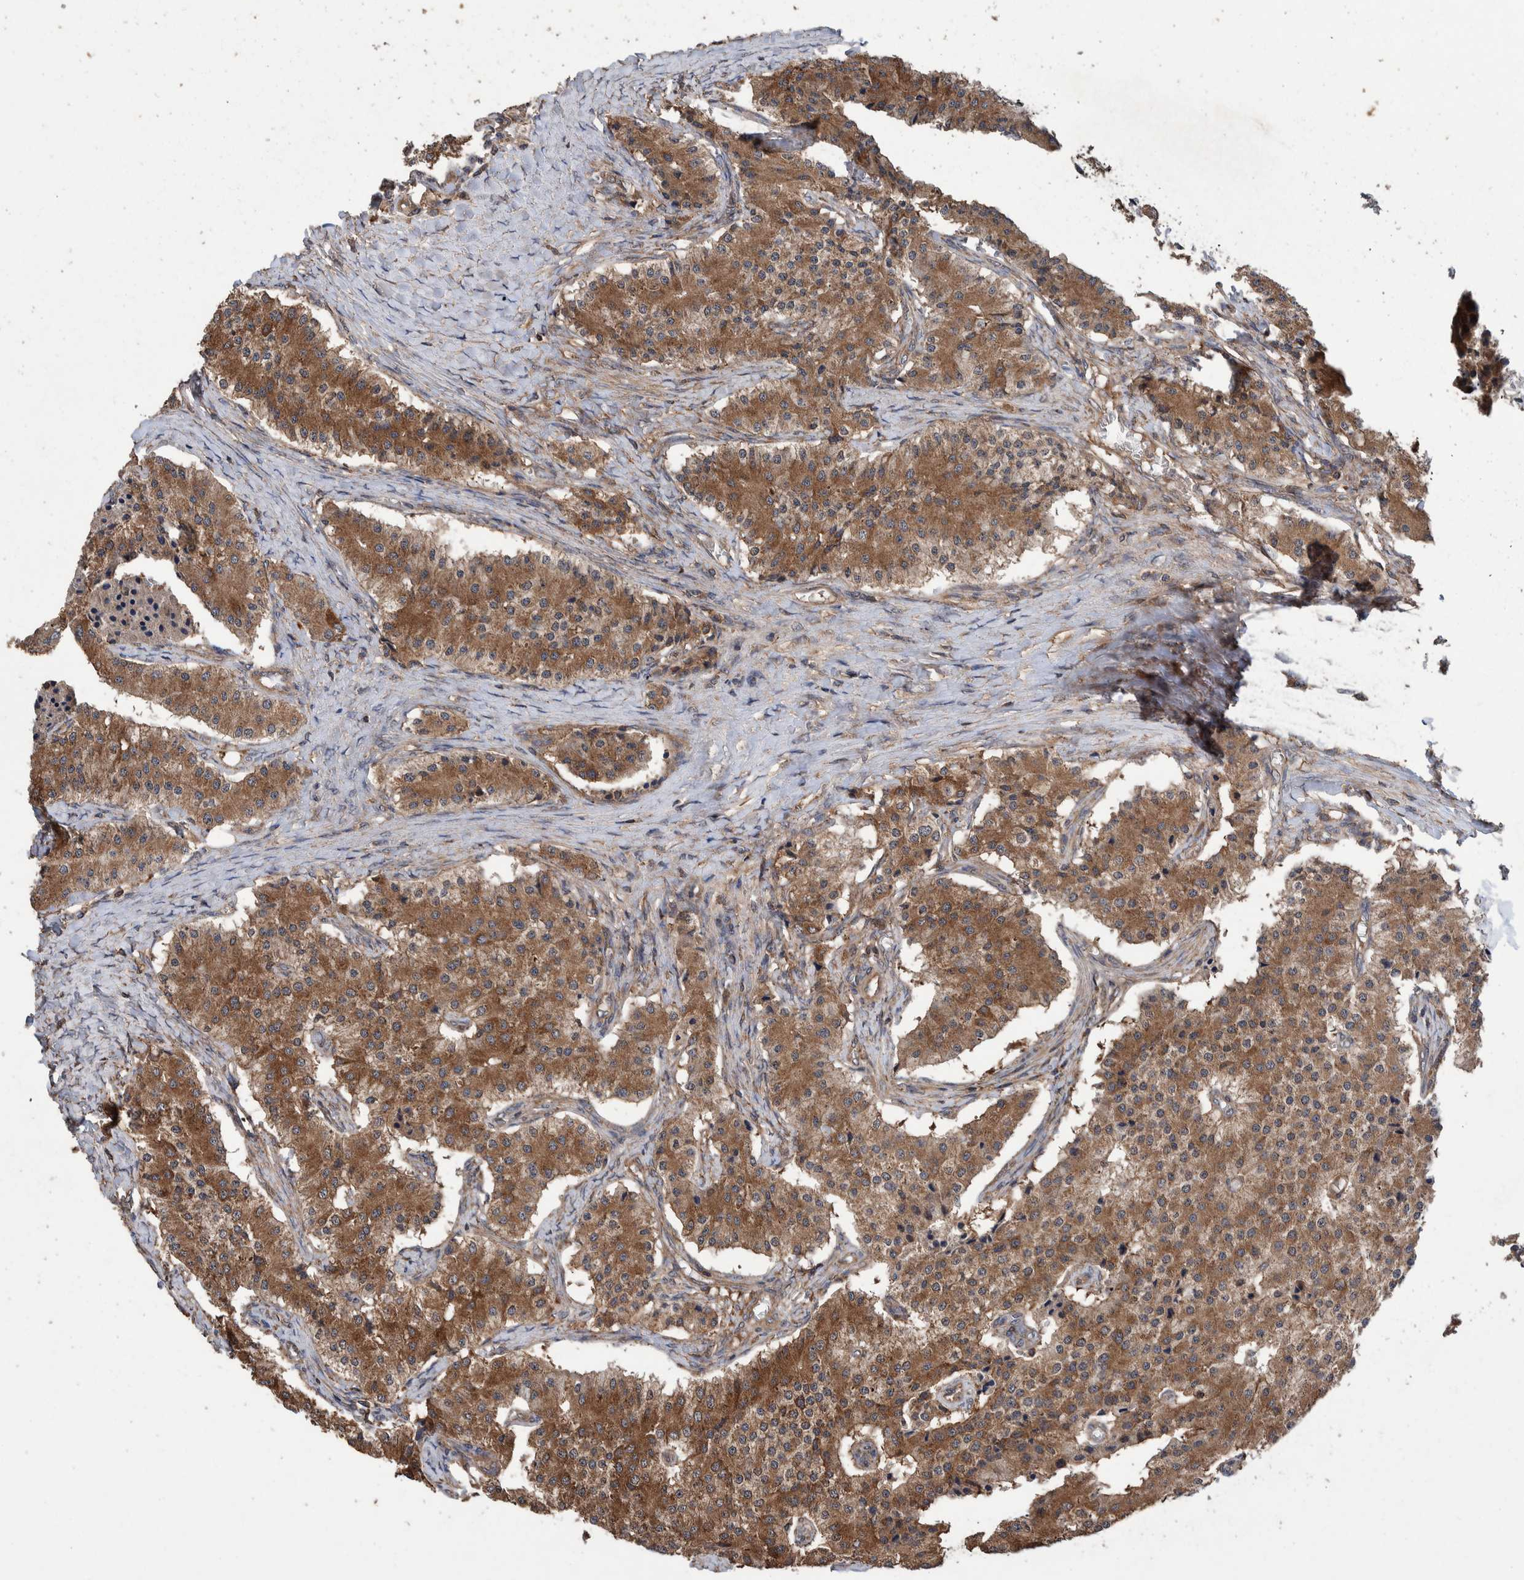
{"staining": {"intensity": "moderate", "quantity": ">75%", "location": "cytoplasmic/membranous"}, "tissue": "carcinoid", "cell_type": "Tumor cells", "image_type": "cancer", "snomed": [{"axis": "morphology", "description": "Carcinoid, malignant, NOS"}, {"axis": "topography", "description": "Colon"}], "caption": "DAB immunohistochemical staining of human carcinoid (malignant) shows moderate cytoplasmic/membranous protein staining in approximately >75% of tumor cells. (IHC, brightfield microscopy, high magnification).", "gene": "TRIM16", "patient": {"sex": "female", "age": 52}}